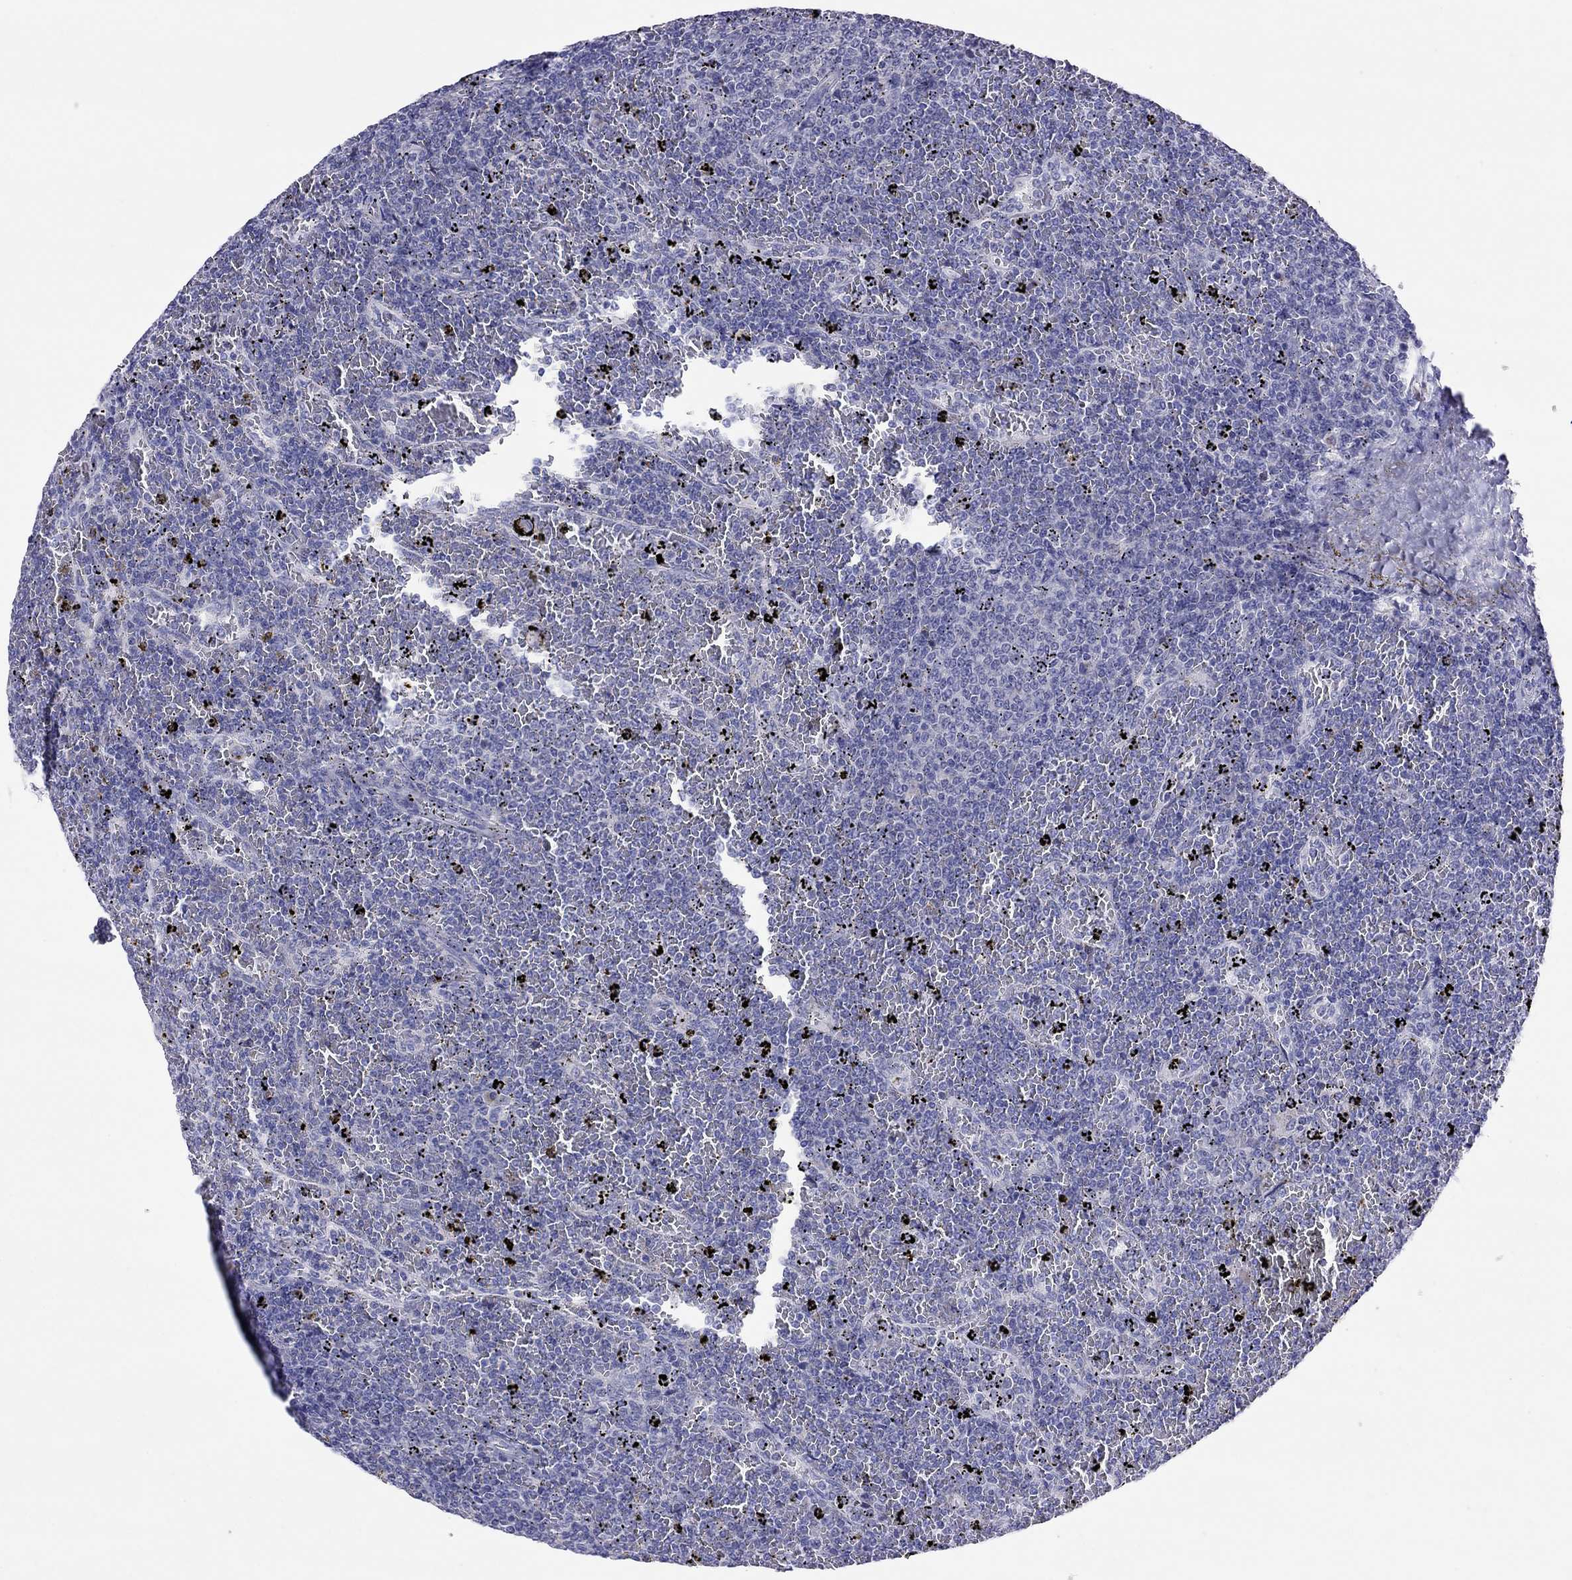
{"staining": {"intensity": "negative", "quantity": "none", "location": "none"}, "tissue": "lymphoma", "cell_type": "Tumor cells", "image_type": "cancer", "snomed": [{"axis": "morphology", "description": "Malignant lymphoma, non-Hodgkin's type, Low grade"}, {"axis": "topography", "description": "Spleen"}], "caption": "Protein analysis of malignant lymphoma, non-Hodgkin's type (low-grade) shows no significant positivity in tumor cells.", "gene": "COL9A1", "patient": {"sex": "female", "age": 77}}